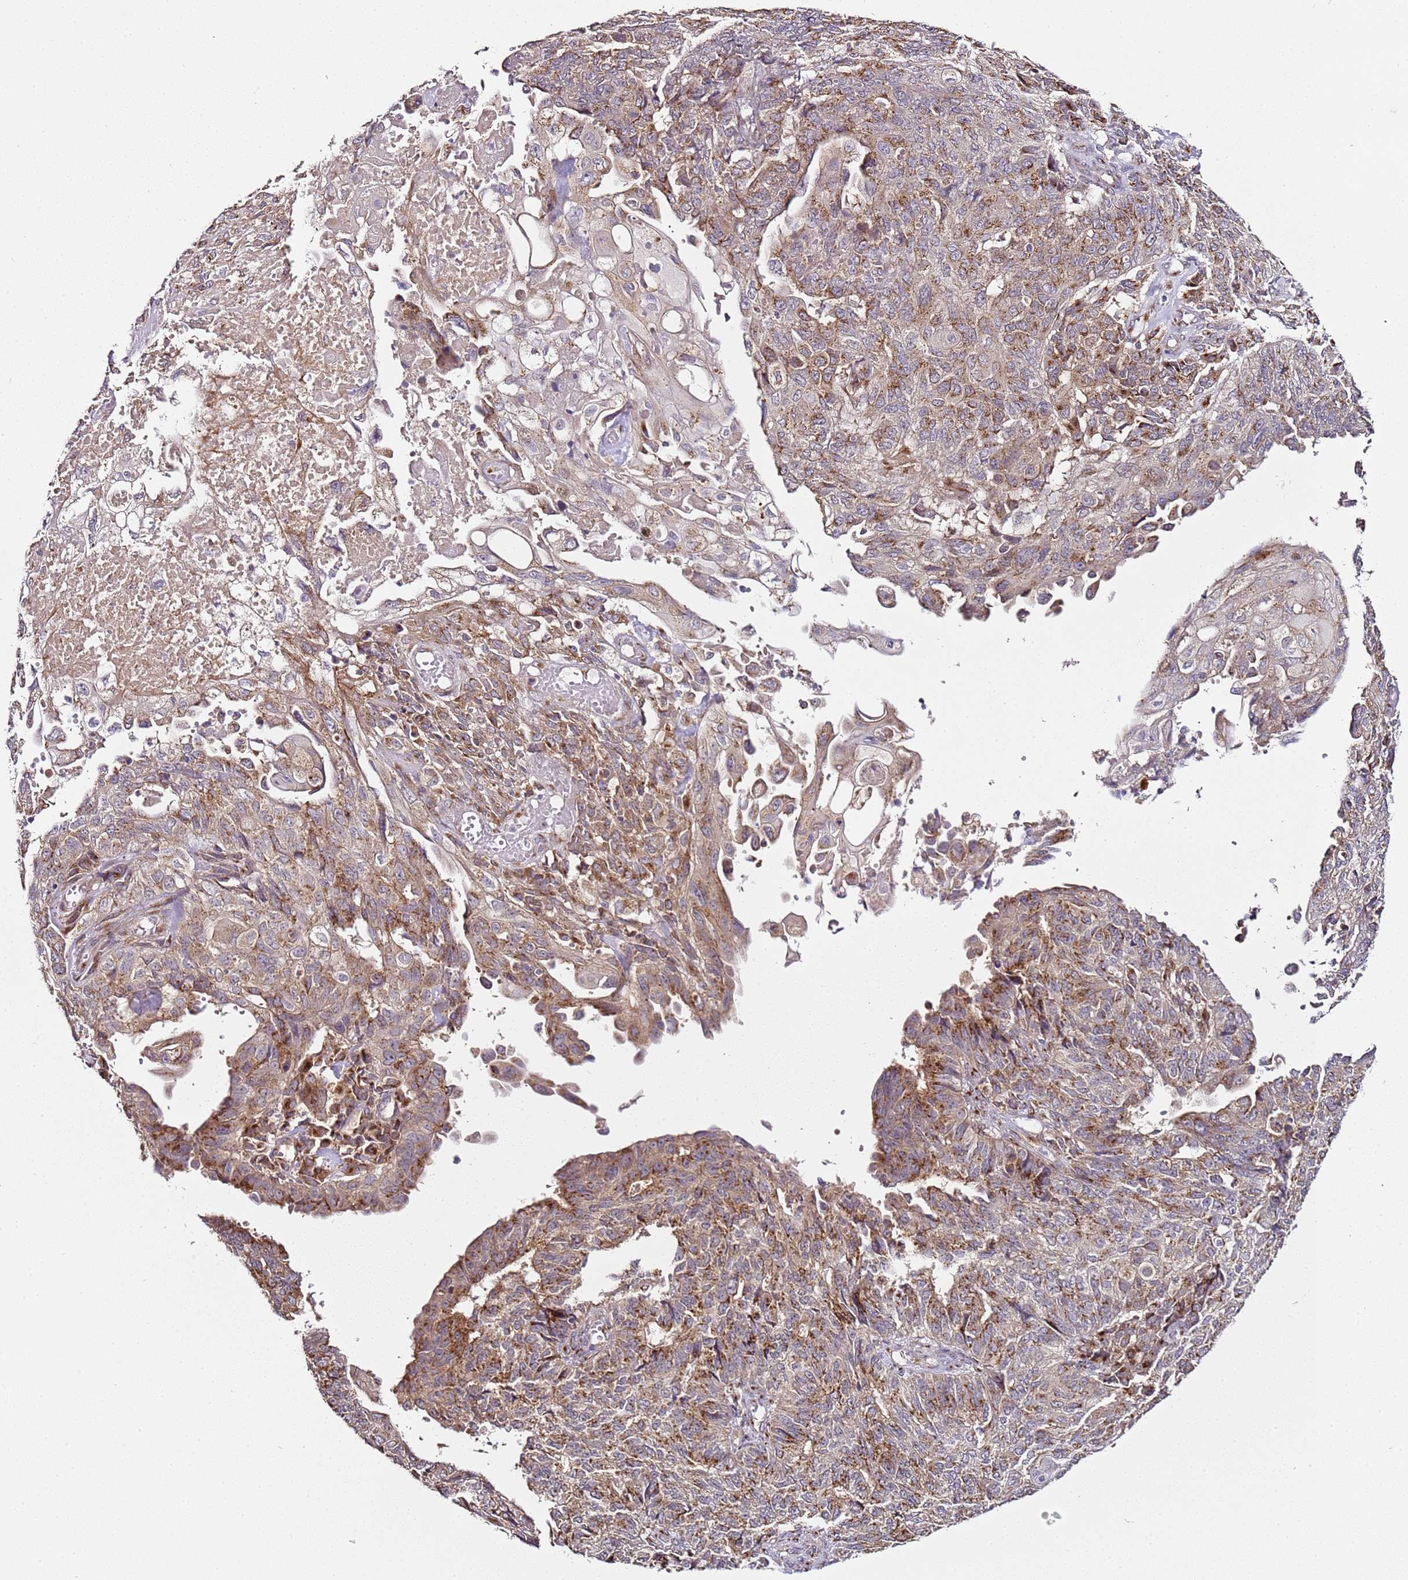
{"staining": {"intensity": "moderate", "quantity": "25%-75%", "location": "cytoplasmic/membranous"}, "tissue": "endometrial cancer", "cell_type": "Tumor cells", "image_type": "cancer", "snomed": [{"axis": "morphology", "description": "Adenocarcinoma, NOS"}, {"axis": "topography", "description": "Endometrium"}], "caption": "Immunohistochemical staining of adenocarcinoma (endometrial) reveals medium levels of moderate cytoplasmic/membranous expression in about 25%-75% of tumor cells.", "gene": "MRPL49", "patient": {"sex": "female", "age": 32}}